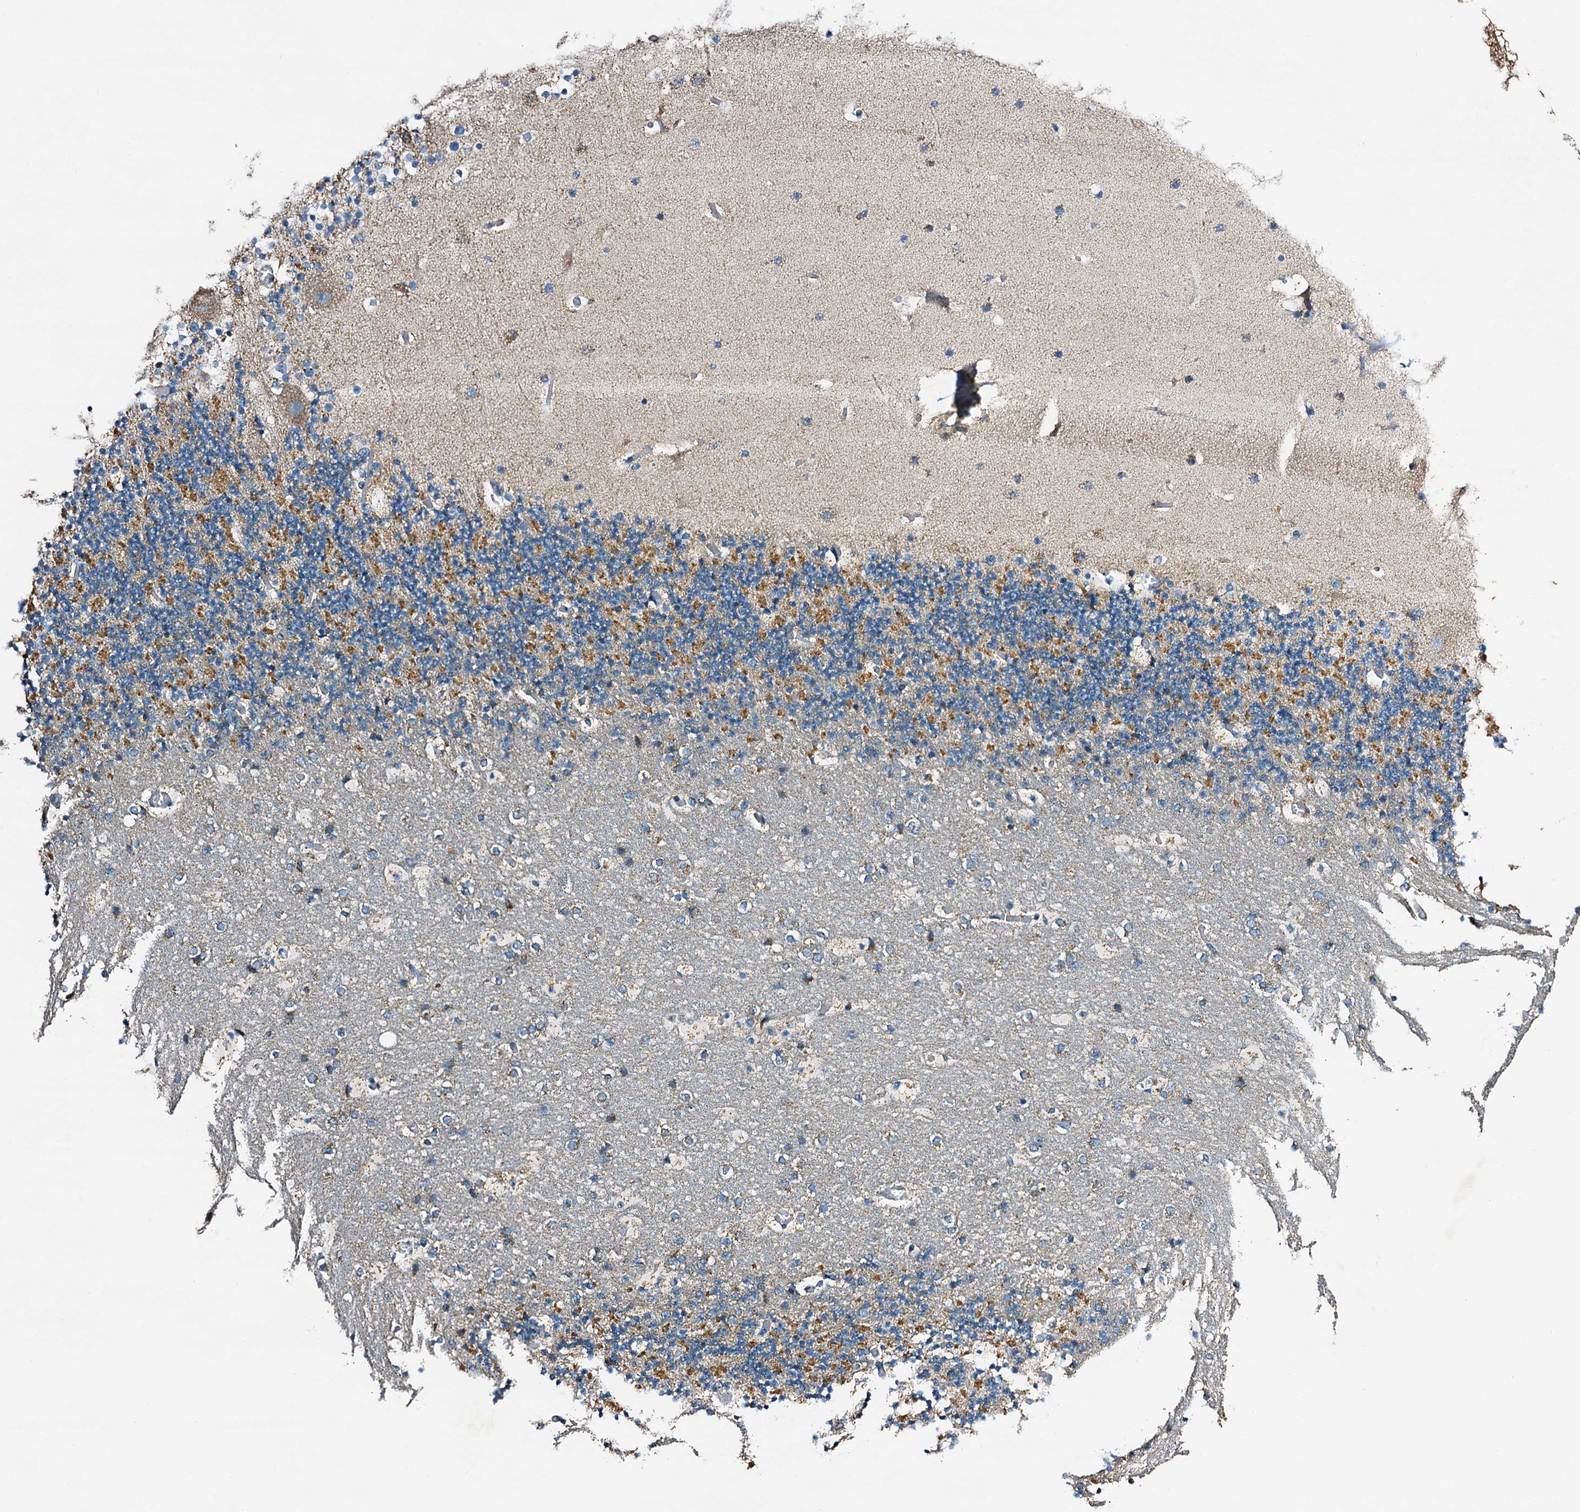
{"staining": {"intensity": "moderate", "quantity": "<25%", "location": "cytoplasmic/membranous"}, "tissue": "cerebellum", "cell_type": "Cells in granular layer", "image_type": "normal", "snomed": [{"axis": "morphology", "description": "Normal tissue, NOS"}, {"axis": "topography", "description": "Cerebellum"}], "caption": "Cerebellum stained with immunohistochemistry (IHC) demonstrates moderate cytoplasmic/membranous expression in about <25% of cells in granular layer. (Stains: DAB in brown, nuclei in blue, Microscopy: brightfield microscopy at high magnification).", "gene": "POC1A", "patient": {"sex": "male", "age": 57}}